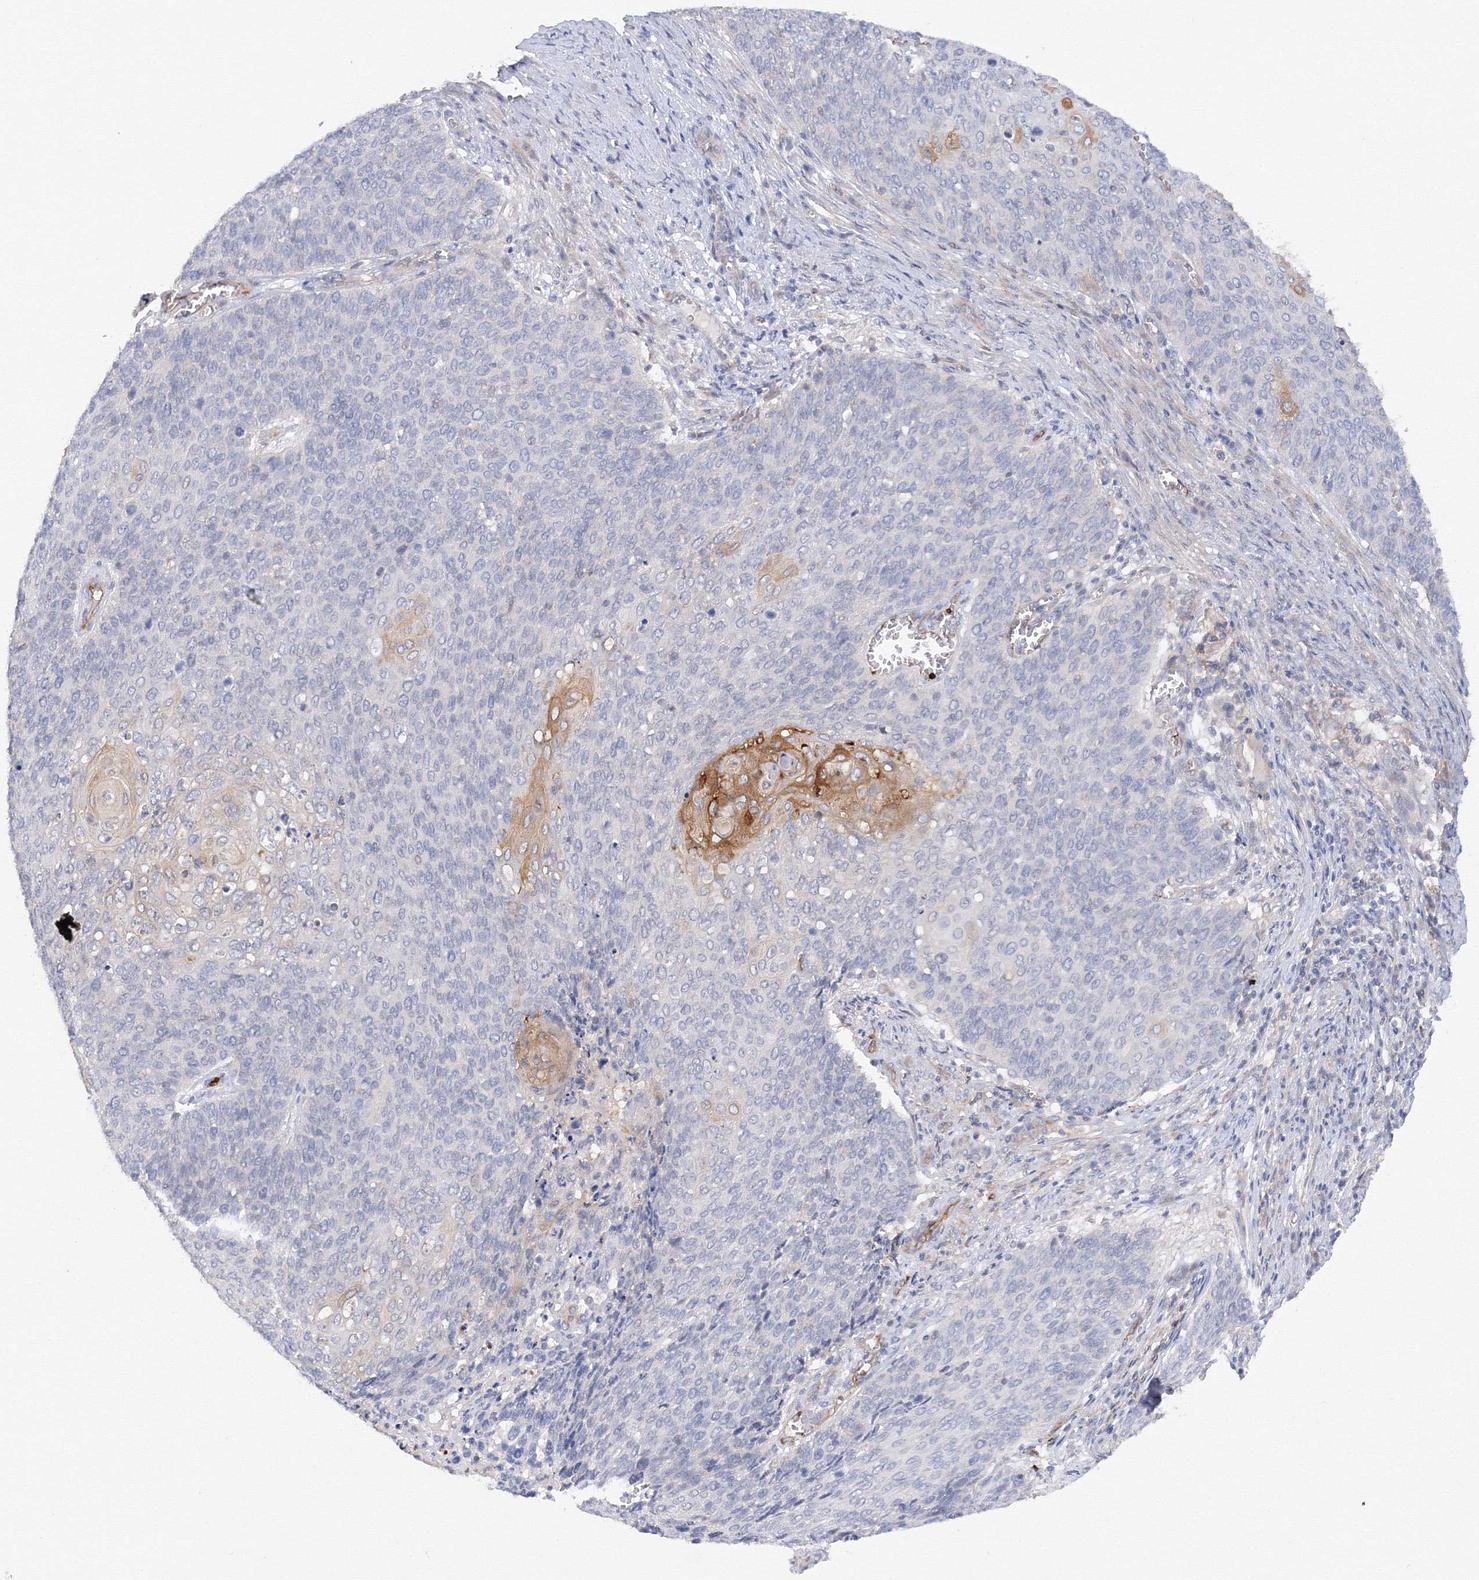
{"staining": {"intensity": "moderate", "quantity": "<25%", "location": "cytoplasmic/membranous"}, "tissue": "cervical cancer", "cell_type": "Tumor cells", "image_type": "cancer", "snomed": [{"axis": "morphology", "description": "Squamous cell carcinoma, NOS"}, {"axis": "topography", "description": "Cervix"}], "caption": "Tumor cells show low levels of moderate cytoplasmic/membranous positivity in about <25% of cells in human cervical cancer.", "gene": "DIS3L2", "patient": {"sex": "female", "age": 39}}